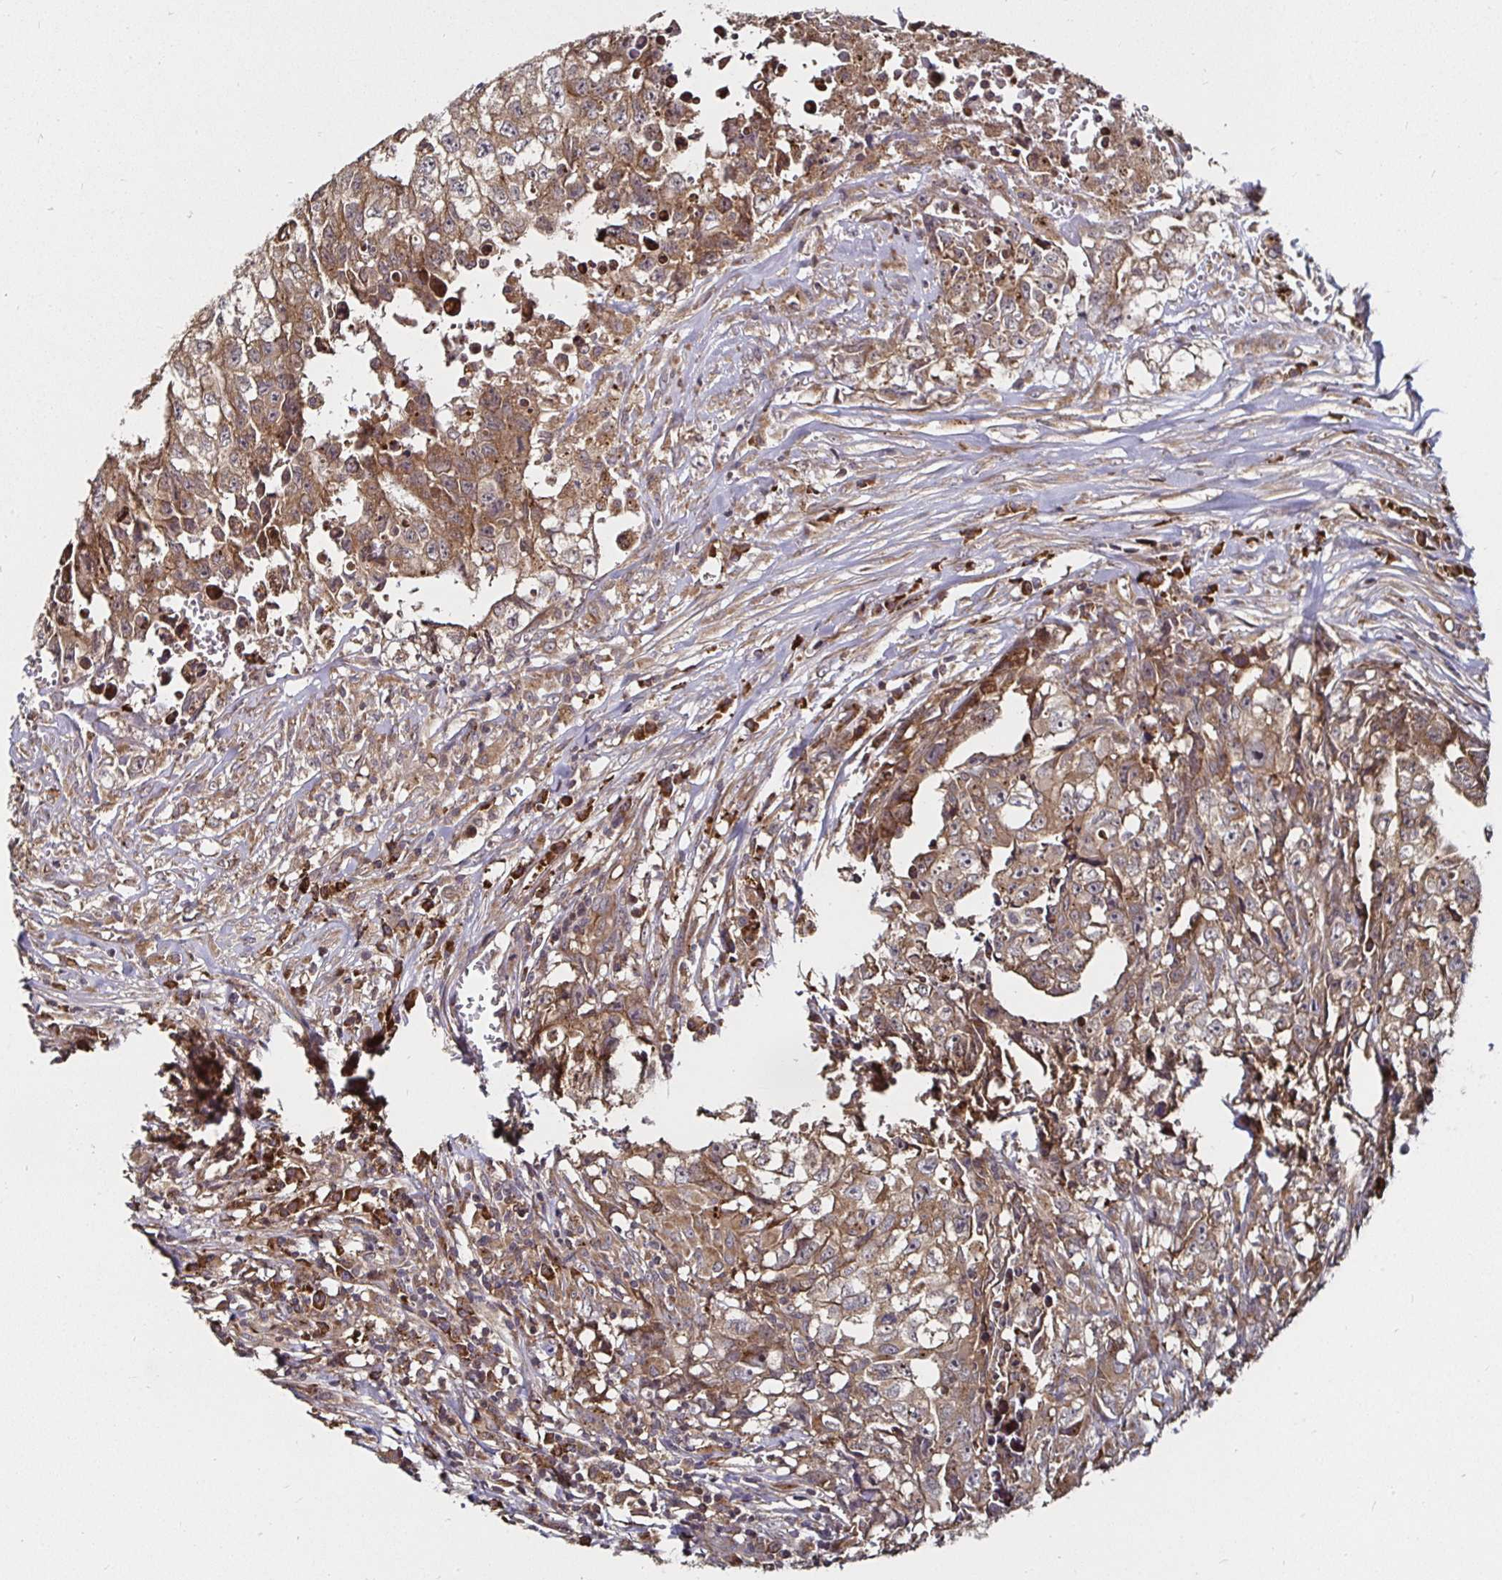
{"staining": {"intensity": "moderate", "quantity": ">75%", "location": "cytoplasmic/membranous"}, "tissue": "testis cancer", "cell_type": "Tumor cells", "image_type": "cancer", "snomed": [{"axis": "morphology", "description": "Carcinoma, Embryonal, NOS"}, {"axis": "morphology", "description": "Teratoma, malignant, NOS"}, {"axis": "topography", "description": "Testis"}], "caption": "Human embryonal carcinoma (testis) stained for a protein (brown) displays moderate cytoplasmic/membranous positive staining in approximately >75% of tumor cells.", "gene": "MLST8", "patient": {"sex": "male", "age": 24}}